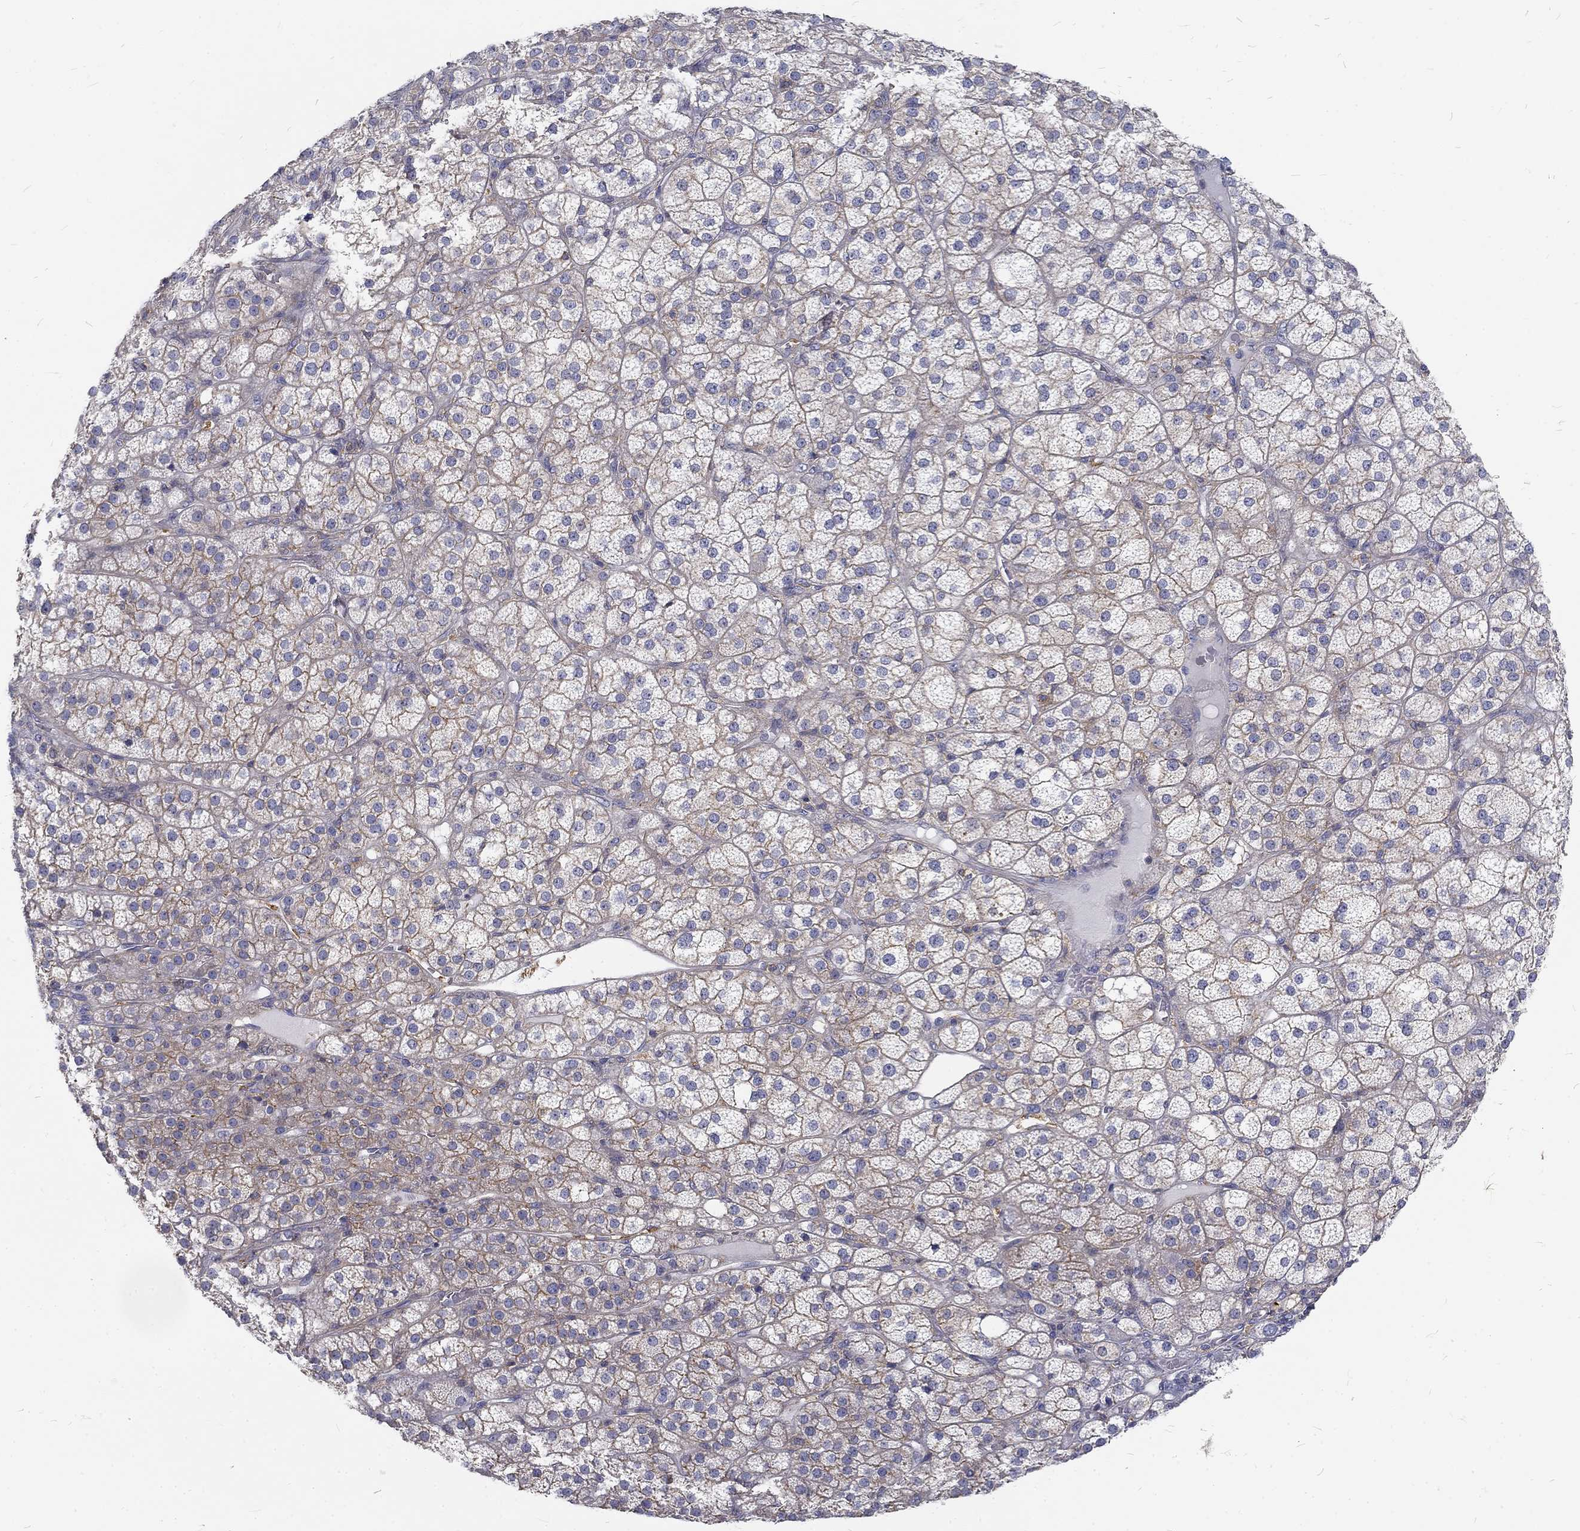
{"staining": {"intensity": "moderate", "quantity": "25%-75%", "location": "cytoplasmic/membranous"}, "tissue": "adrenal gland", "cell_type": "Glandular cells", "image_type": "normal", "snomed": [{"axis": "morphology", "description": "Normal tissue, NOS"}, {"axis": "topography", "description": "Adrenal gland"}], "caption": "Adrenal gland stained with a protein marker displays moderate staining in glandular cells.", "gene": "MTMR11", "patient": {"sex": "female", "age": 60}}